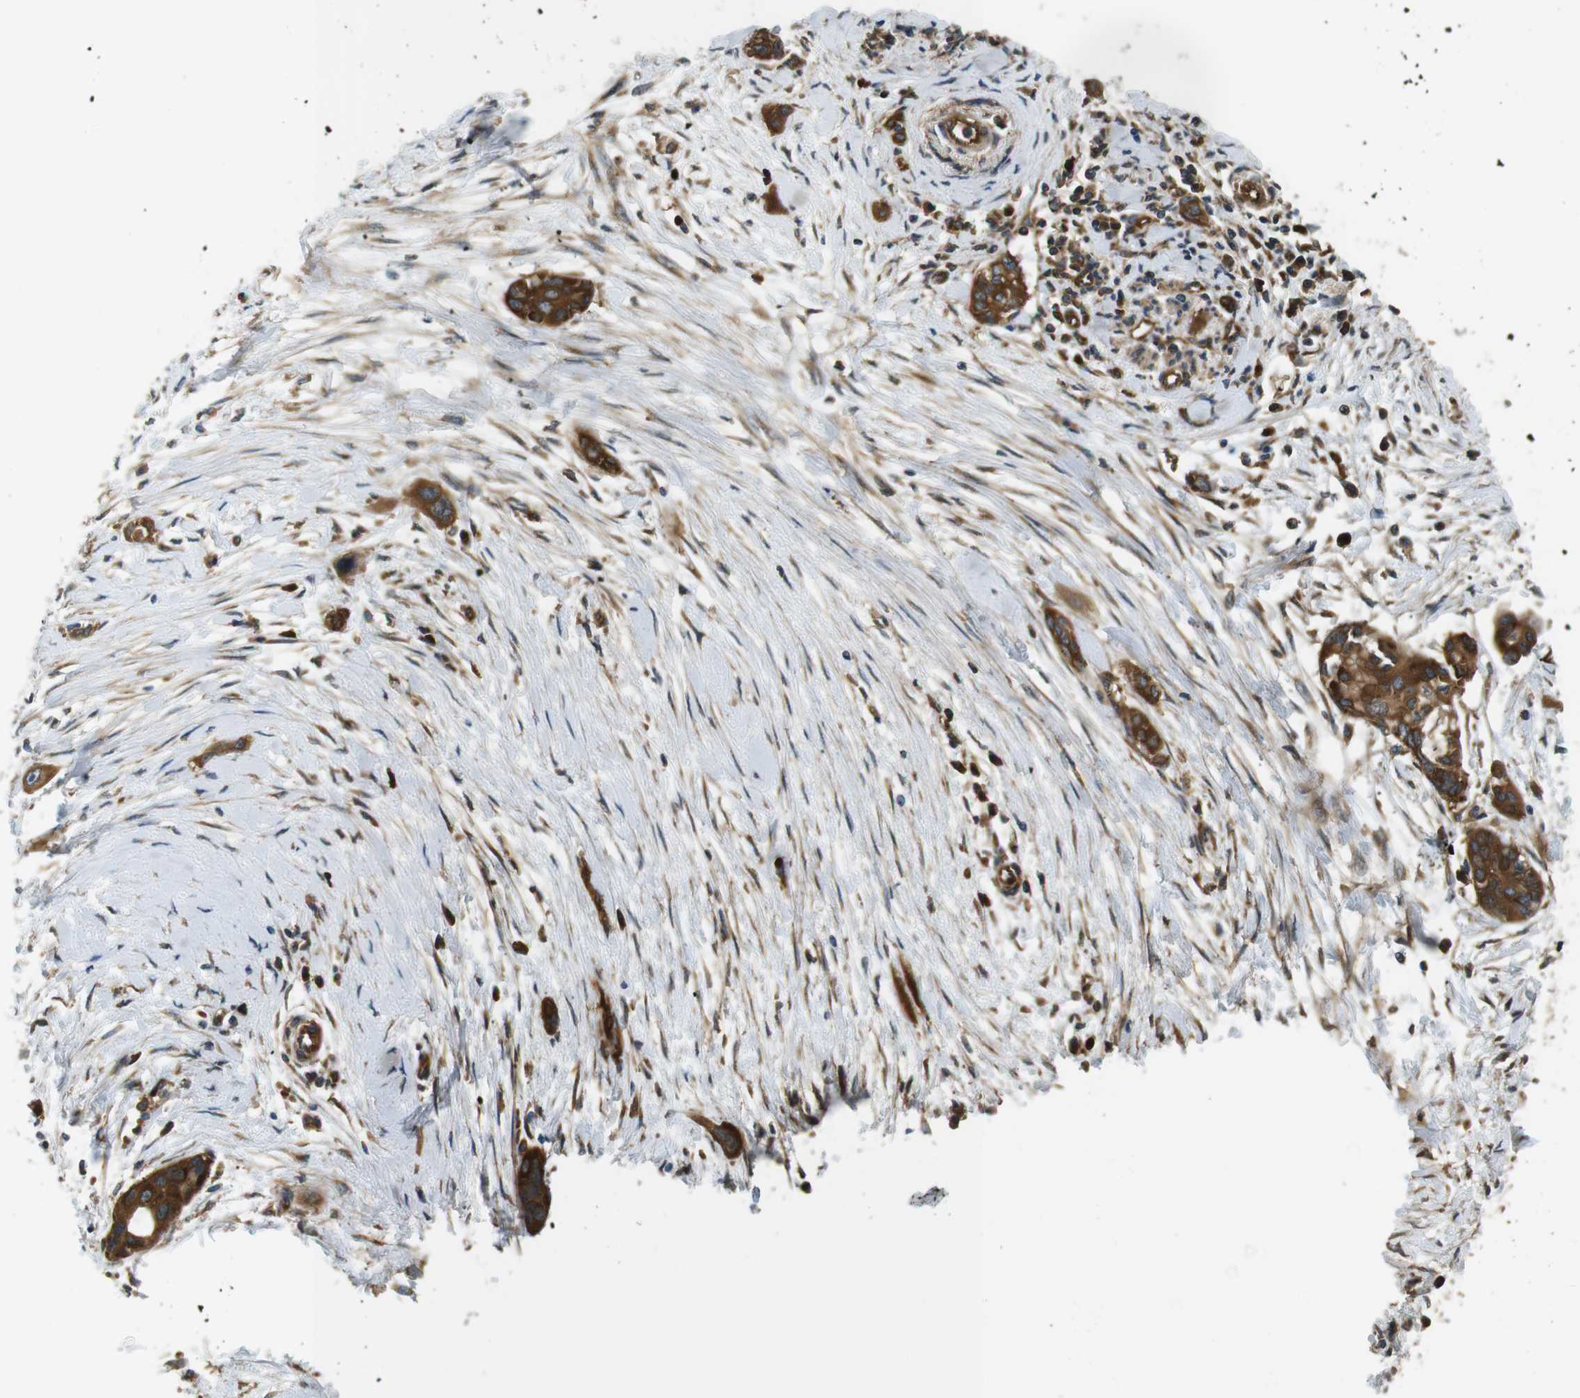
{"staining": {"intensity": "moderate", "quantity": ">75%", "location": "cytoplasmic/membranous"}, "tissue": "pancreatic cancer", "cell_type": "Tumor cells", "image_type": "cancer", "snomed": [{"axis": "morphology", "description": "Adenocarcinoma, NOS"}, {"axis": "topography", "description": "Pancreas"}], "caption": "Immunohistochemistry (IHC) (DAB (3,3'-diaminobenzidine)) staining of pancreatic adenocarcinoma reveals moderate cytoplasmic/membranous protein expression in about >75% of tumor cells.", "gene": "TSC1", "patient": {"sex": "female", "age": 60}}